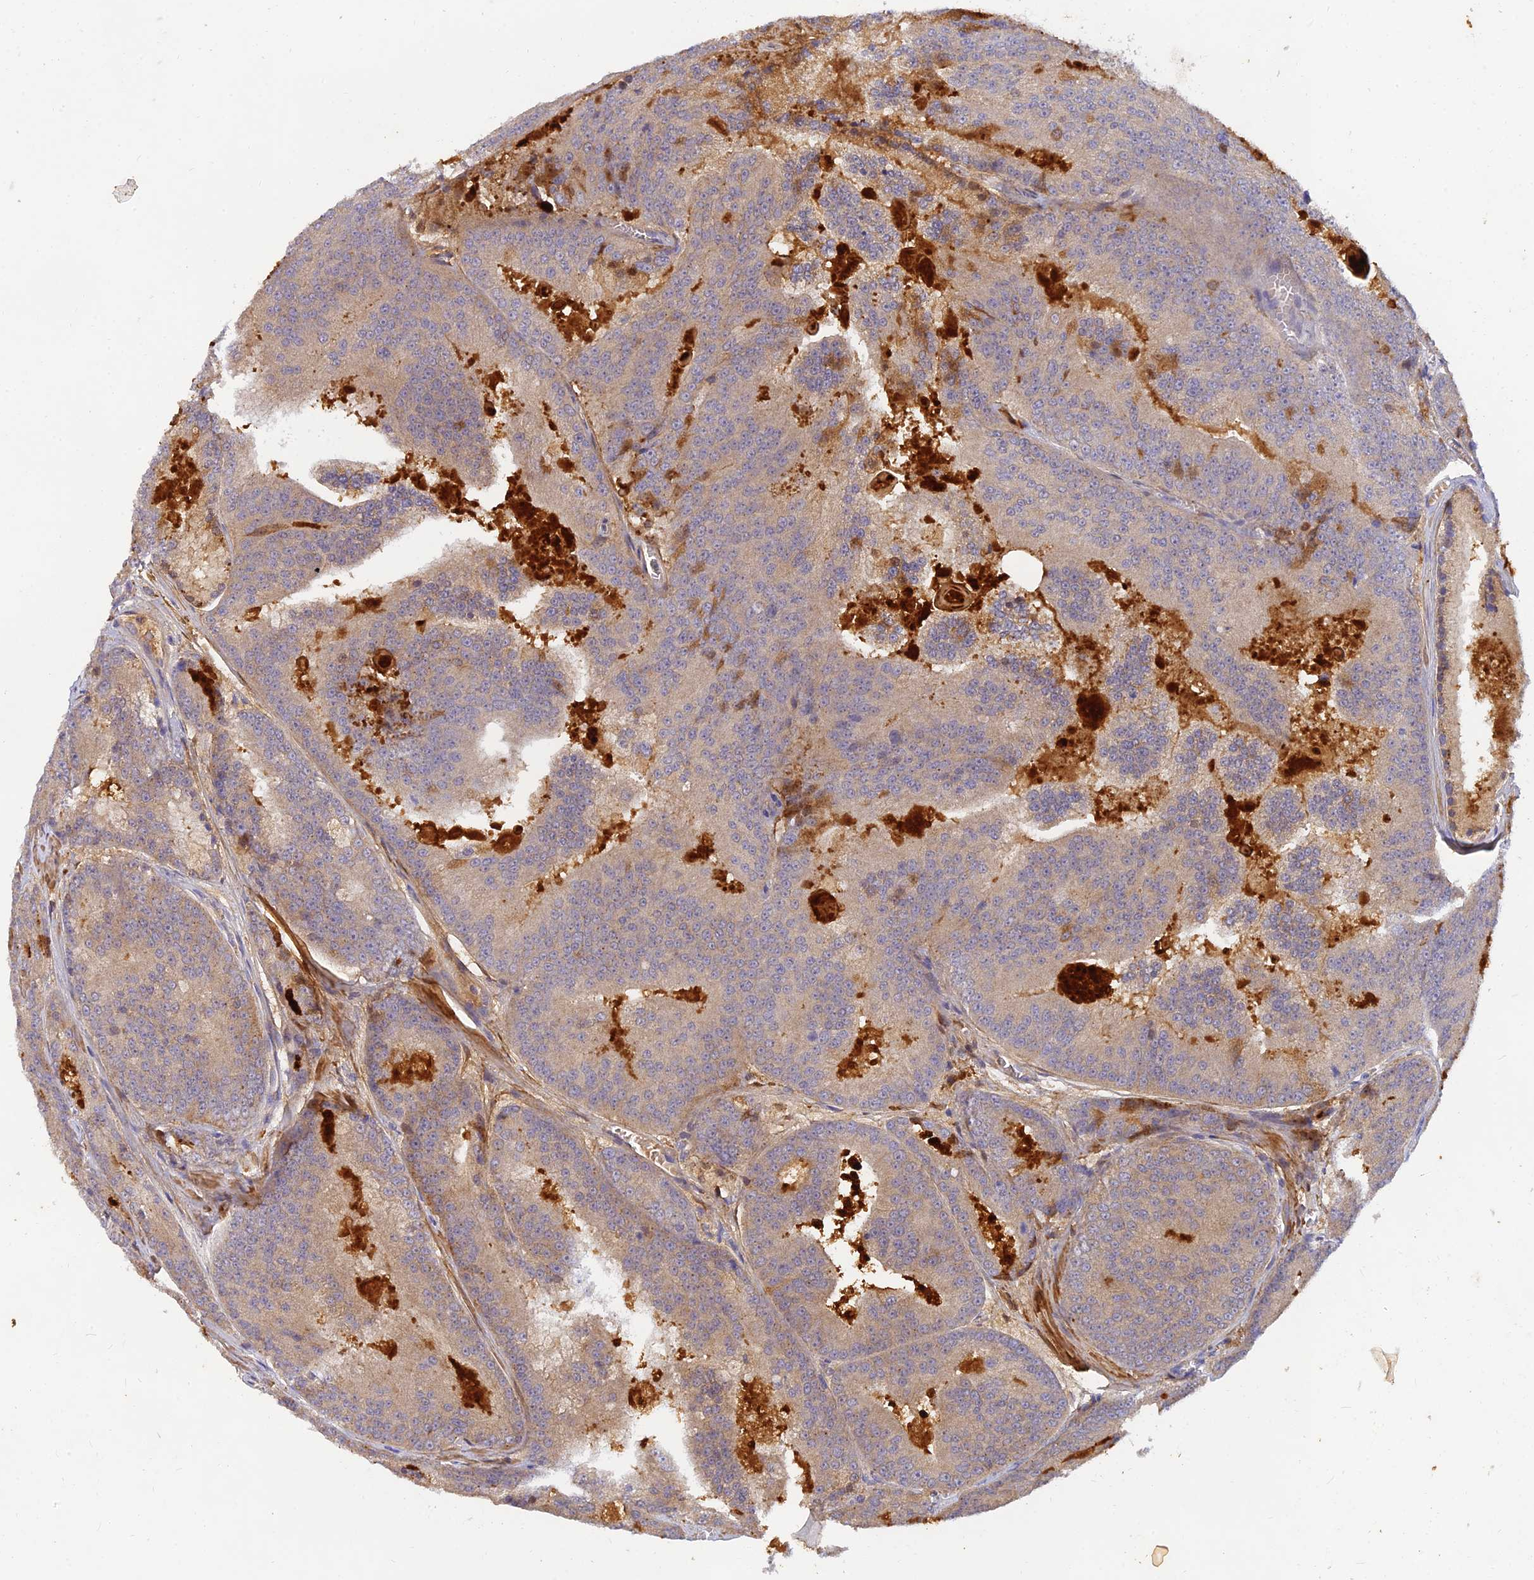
{"staining": {"intensity": "weak", "quantity": ">75%", "location": "cytoplasmic/membranous"}, "tissue": "prostate cancer", "cell_type": "Tumor cells", "image_type": "cancer", "snomed": [{"axis": "morphology", "description": "Adenocarcinoma, High grade"}, {"axis": "topography", "description": "Prostate"}], "caption": "IHC photomicrograph of neoplastic tissue: human prostate adenocarcinoma (high-grade) stained using IHC shows low levels of weak protein expression localized specifically in the cytoplasmic/membranous of tumor cells, appearing as a cytoplasmic/membranous brown color.", "gene": "ACSM5", "patient": {"sex": "male", "age": 61}}